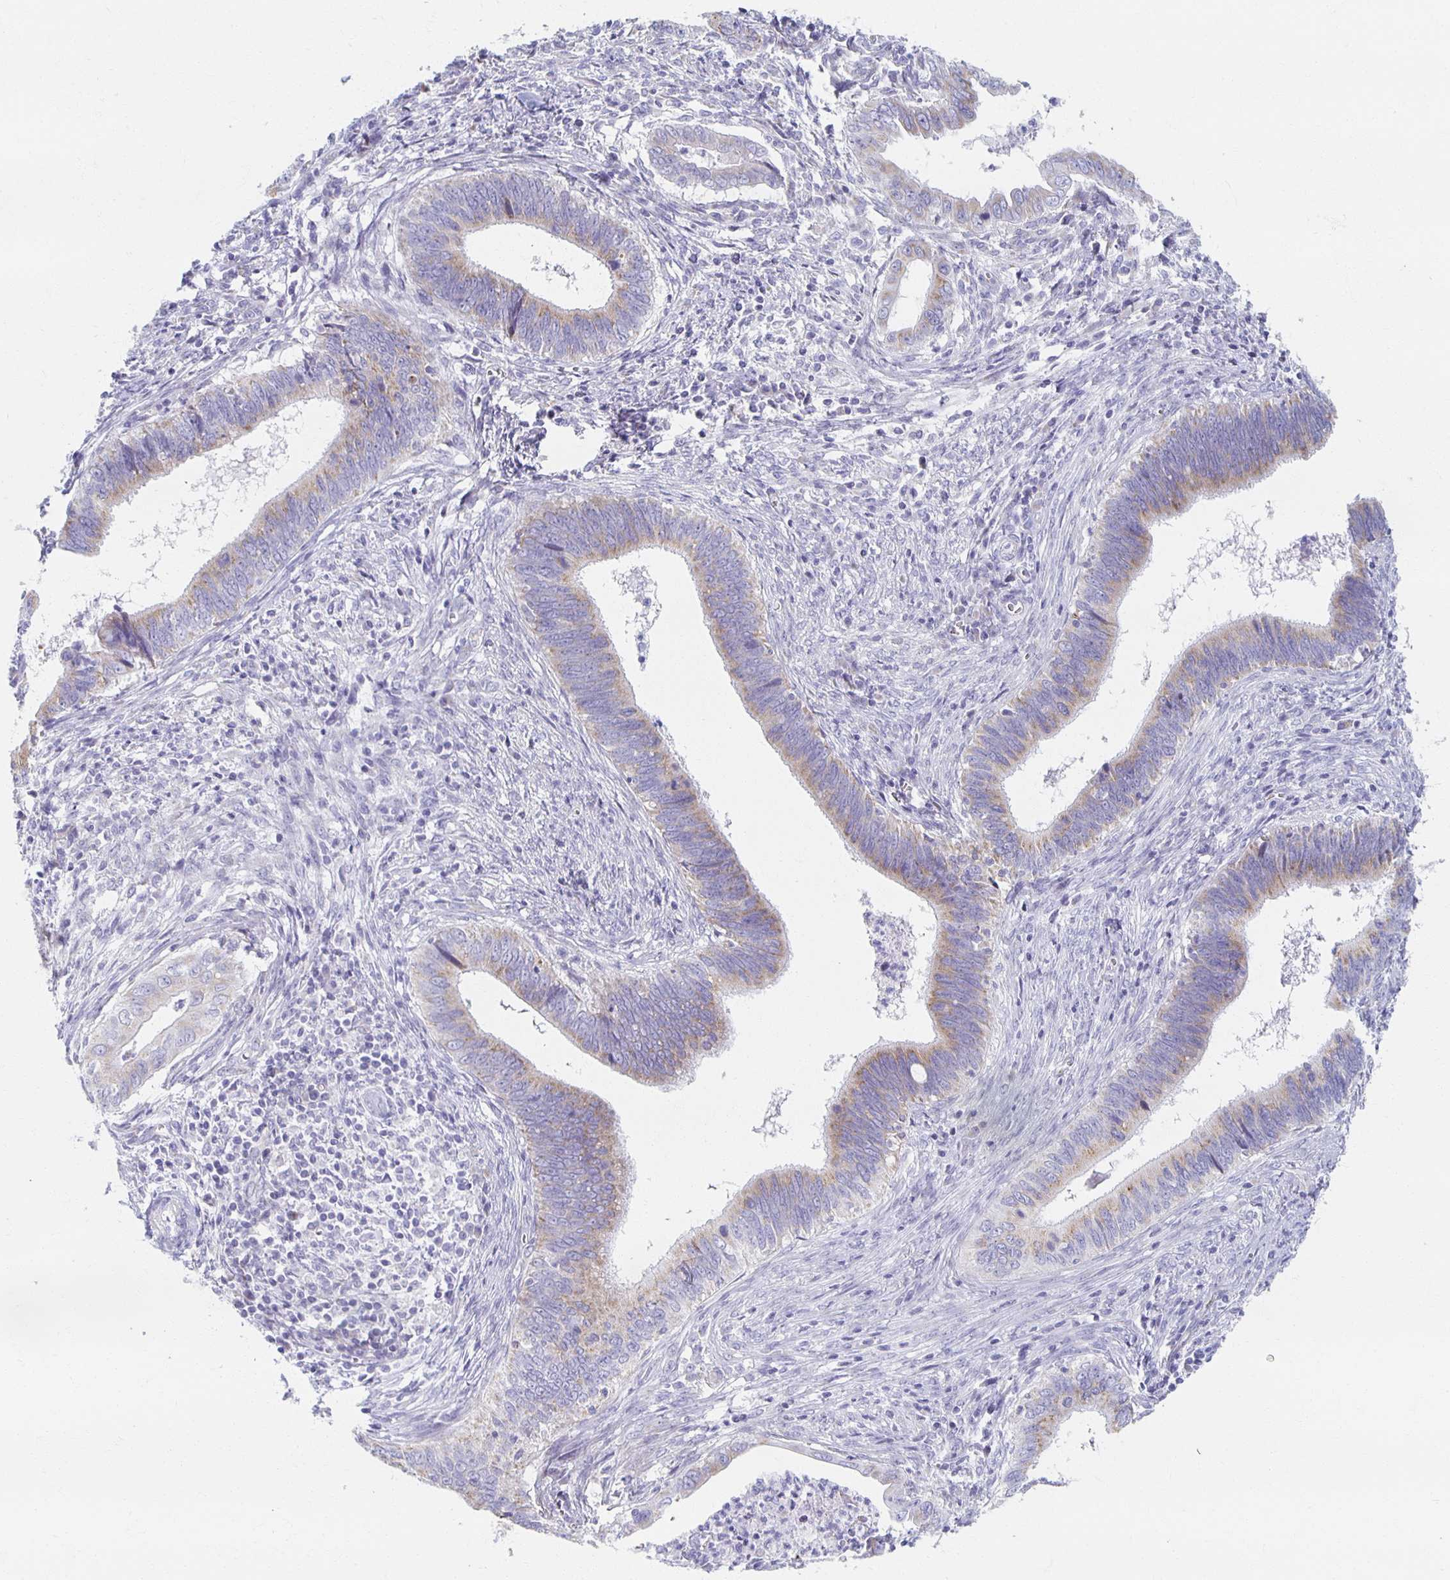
{"staining": {"intensity": "moderate", "quantity": "25%-75%", "location": "cytoplasmic/membranous"}, "tissue": "cervical cancer", "cell_type": "Tumor cells", "image_type": "cancer", "snomed": [{"axis": "morphology", "description": "Adenocarcinoma, NOS"}, {"axis": "topography", "description": "Cervix"}], "caption": "There is medium levels of moderate cytoplasmic/membranous positivity in tumor cells of cervical cancer (adenocarcinoma), as demonstrated by immunohistochemical staining (brown color).", "gene": "TEX44", "patient": {"sex": "female", "age": 42}}